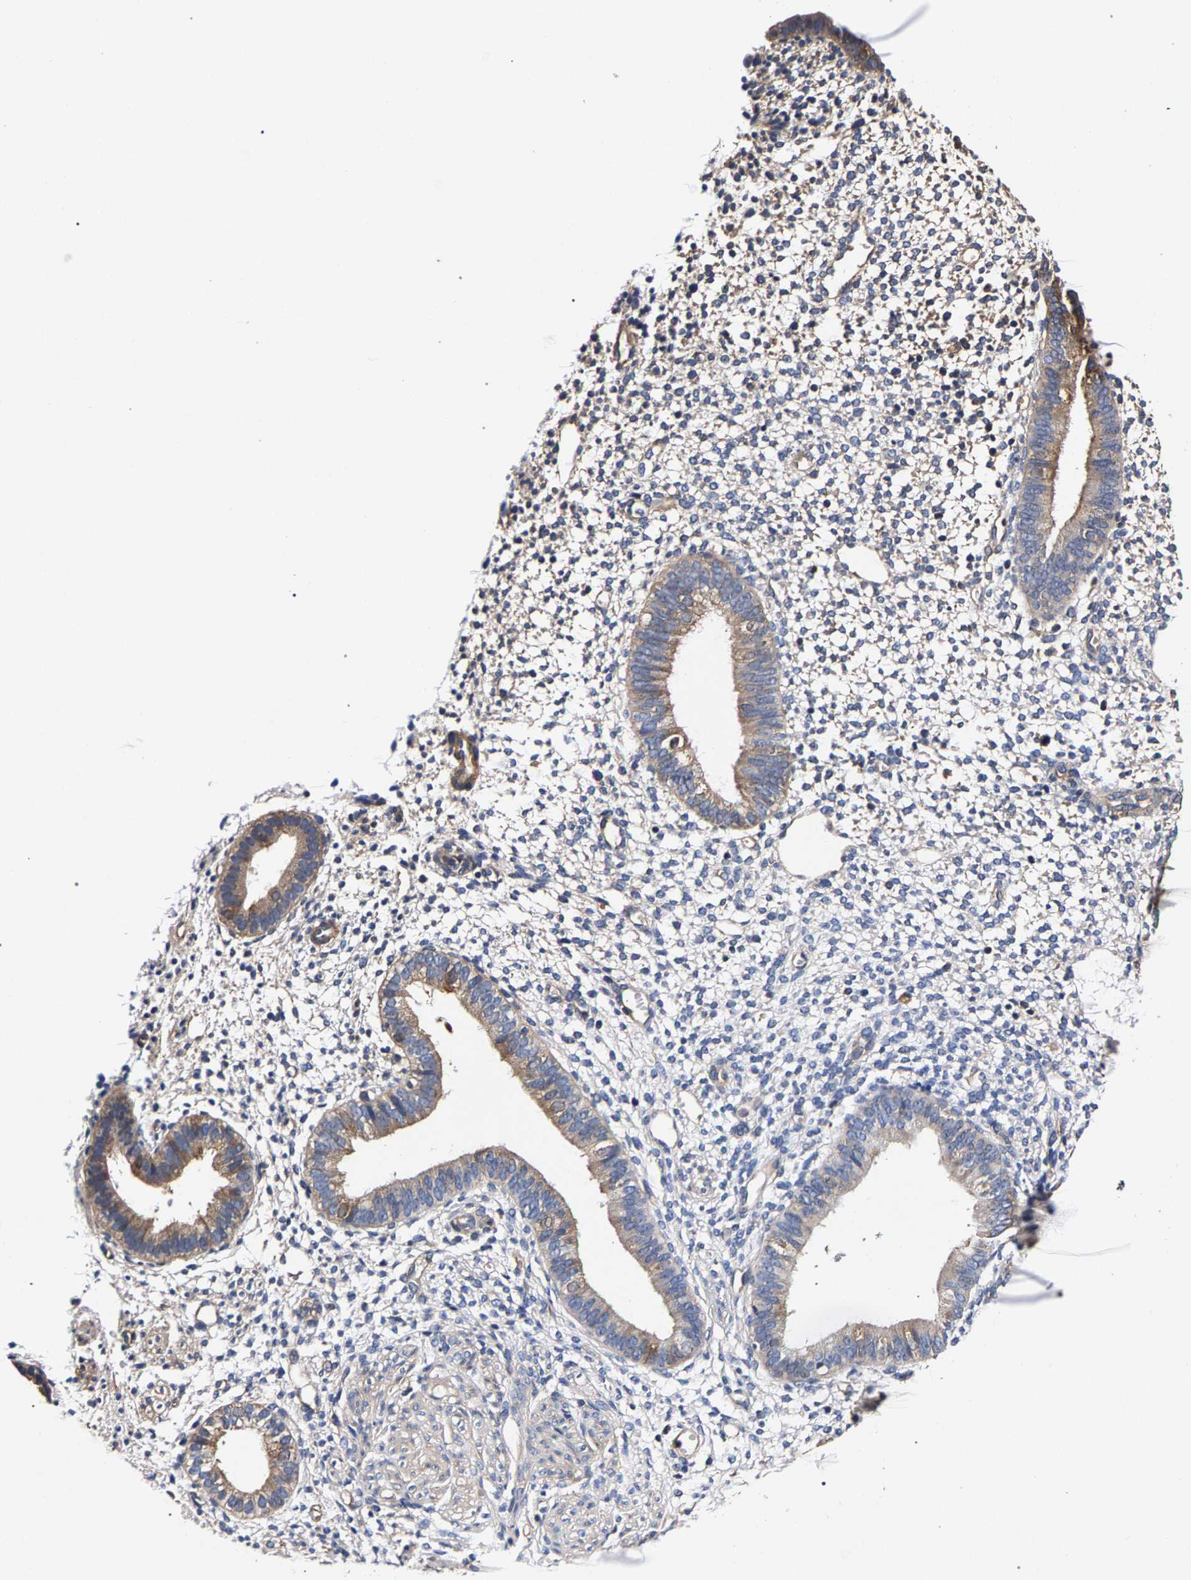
{"staining": {"intensity": "negative", "quantity": "none", "location": "none"}, "tissue": "endometrium", "cell_type": "Cells in endometrial stroma", "image_type": "normal", "snomed": [{"axis": "morphology", "description": "Normal tissue, NOS"}, {"axis": "topography", "description": "Endometrium"}], "caption": "A photomicrograph of human endometrium is negative for staining in cells in endometrial stroma. Nuclei are stained in blue.", "gene": "MARCHF7", "patient": {"sex": "female", "age": 46}}